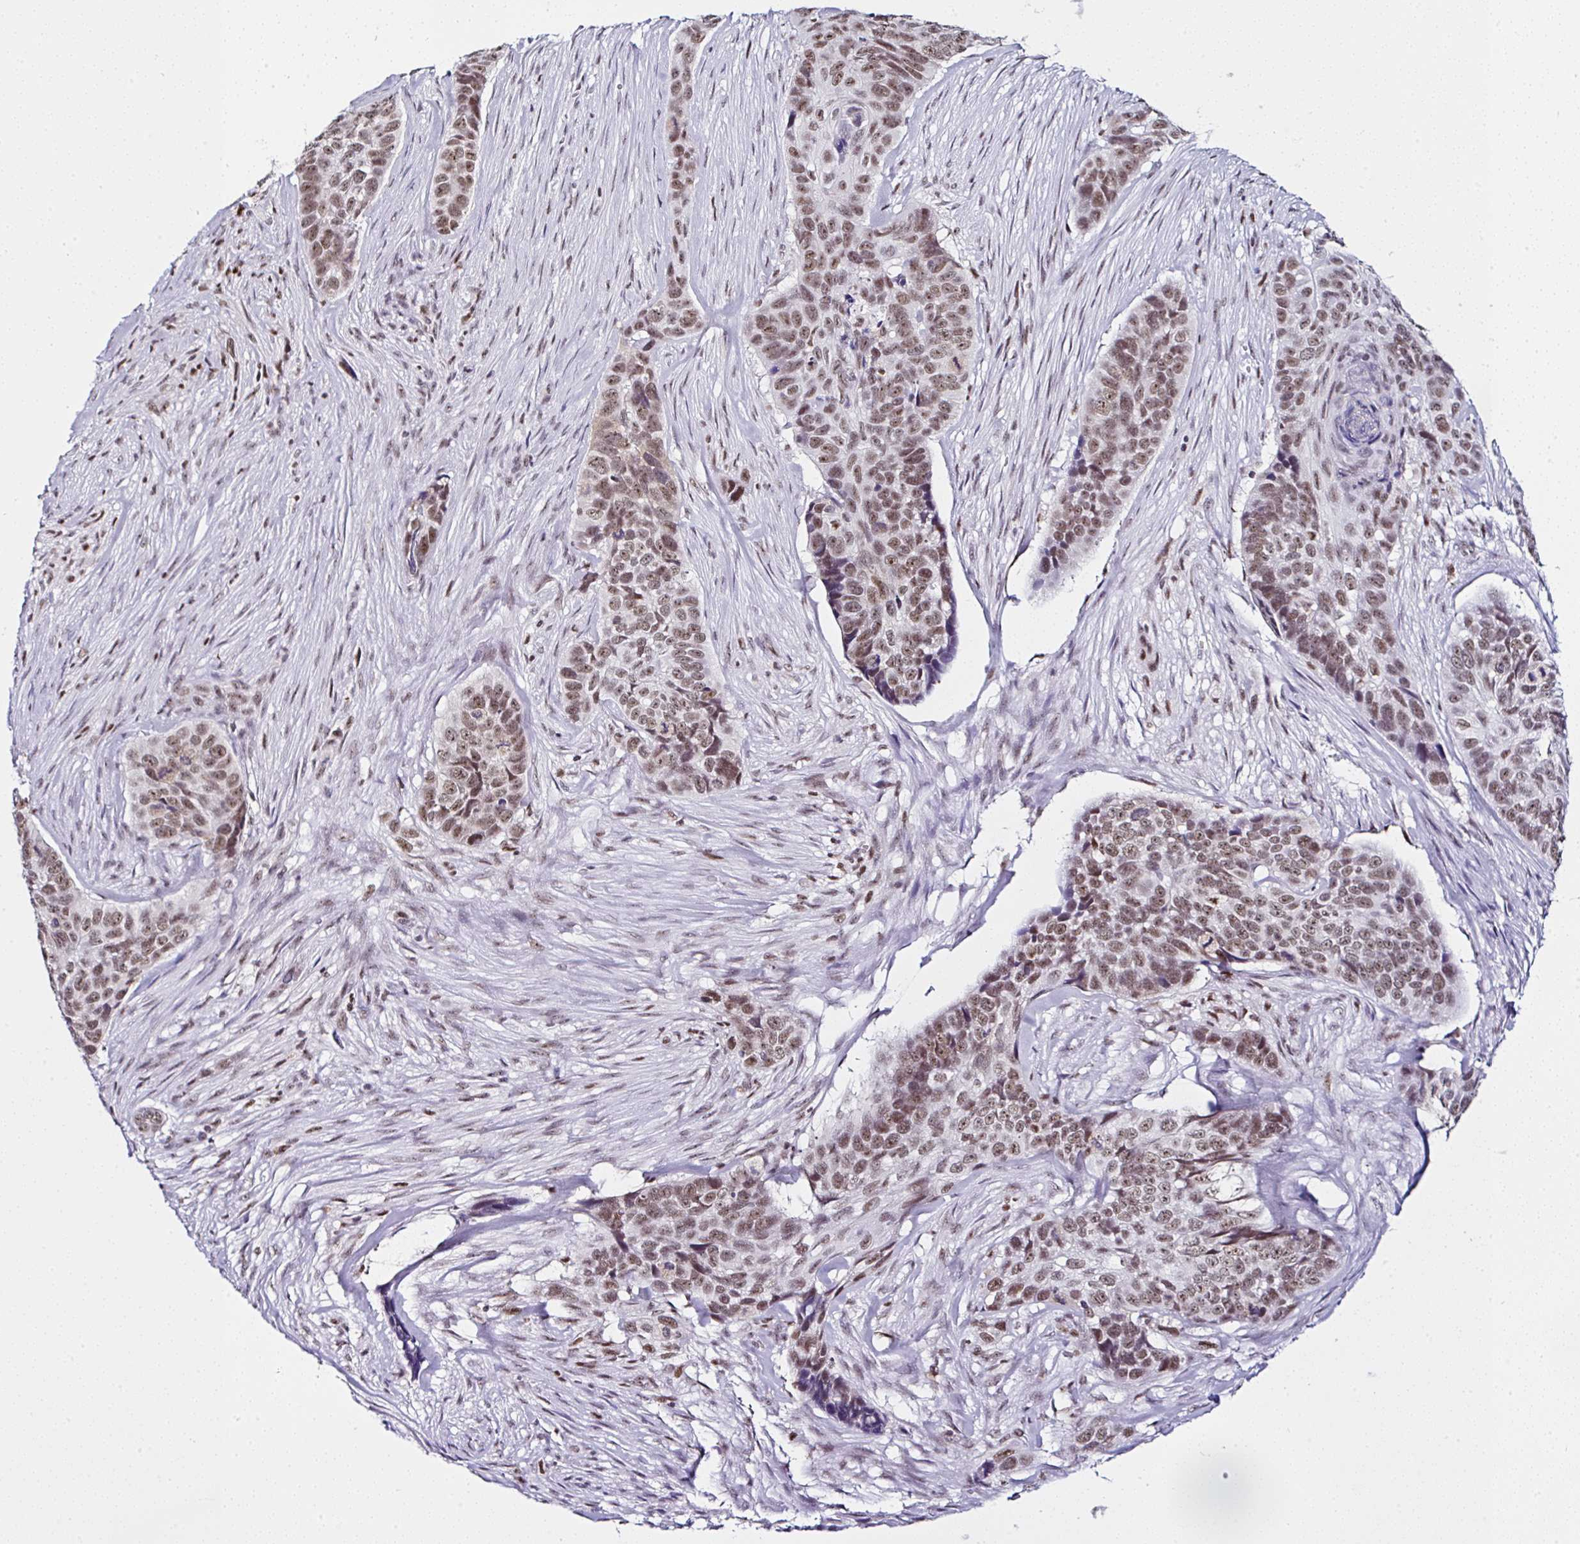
{"staining": {"intensity": "moderate", "quantity": ">75%", "location": "nuclear"}, "tissue": "skin cancer", "cell_type": "Tumor cells", "image_type": "cancer", "snomed": [{"axis": "morphology", "description": "Basal cell carcinoma"}, {"axis": "topography", "description": "Skin"}], "caption": "A high-resolution image shows immunohistochemistry staining of skin cancer, which shows moderate nuclear staining in approximately >75% of tumor cells. (Brightfield microscopy of DAB IHC at high magnification).", "gene": "PTPN2", "patient": {"sex": "female", "age": 82}}